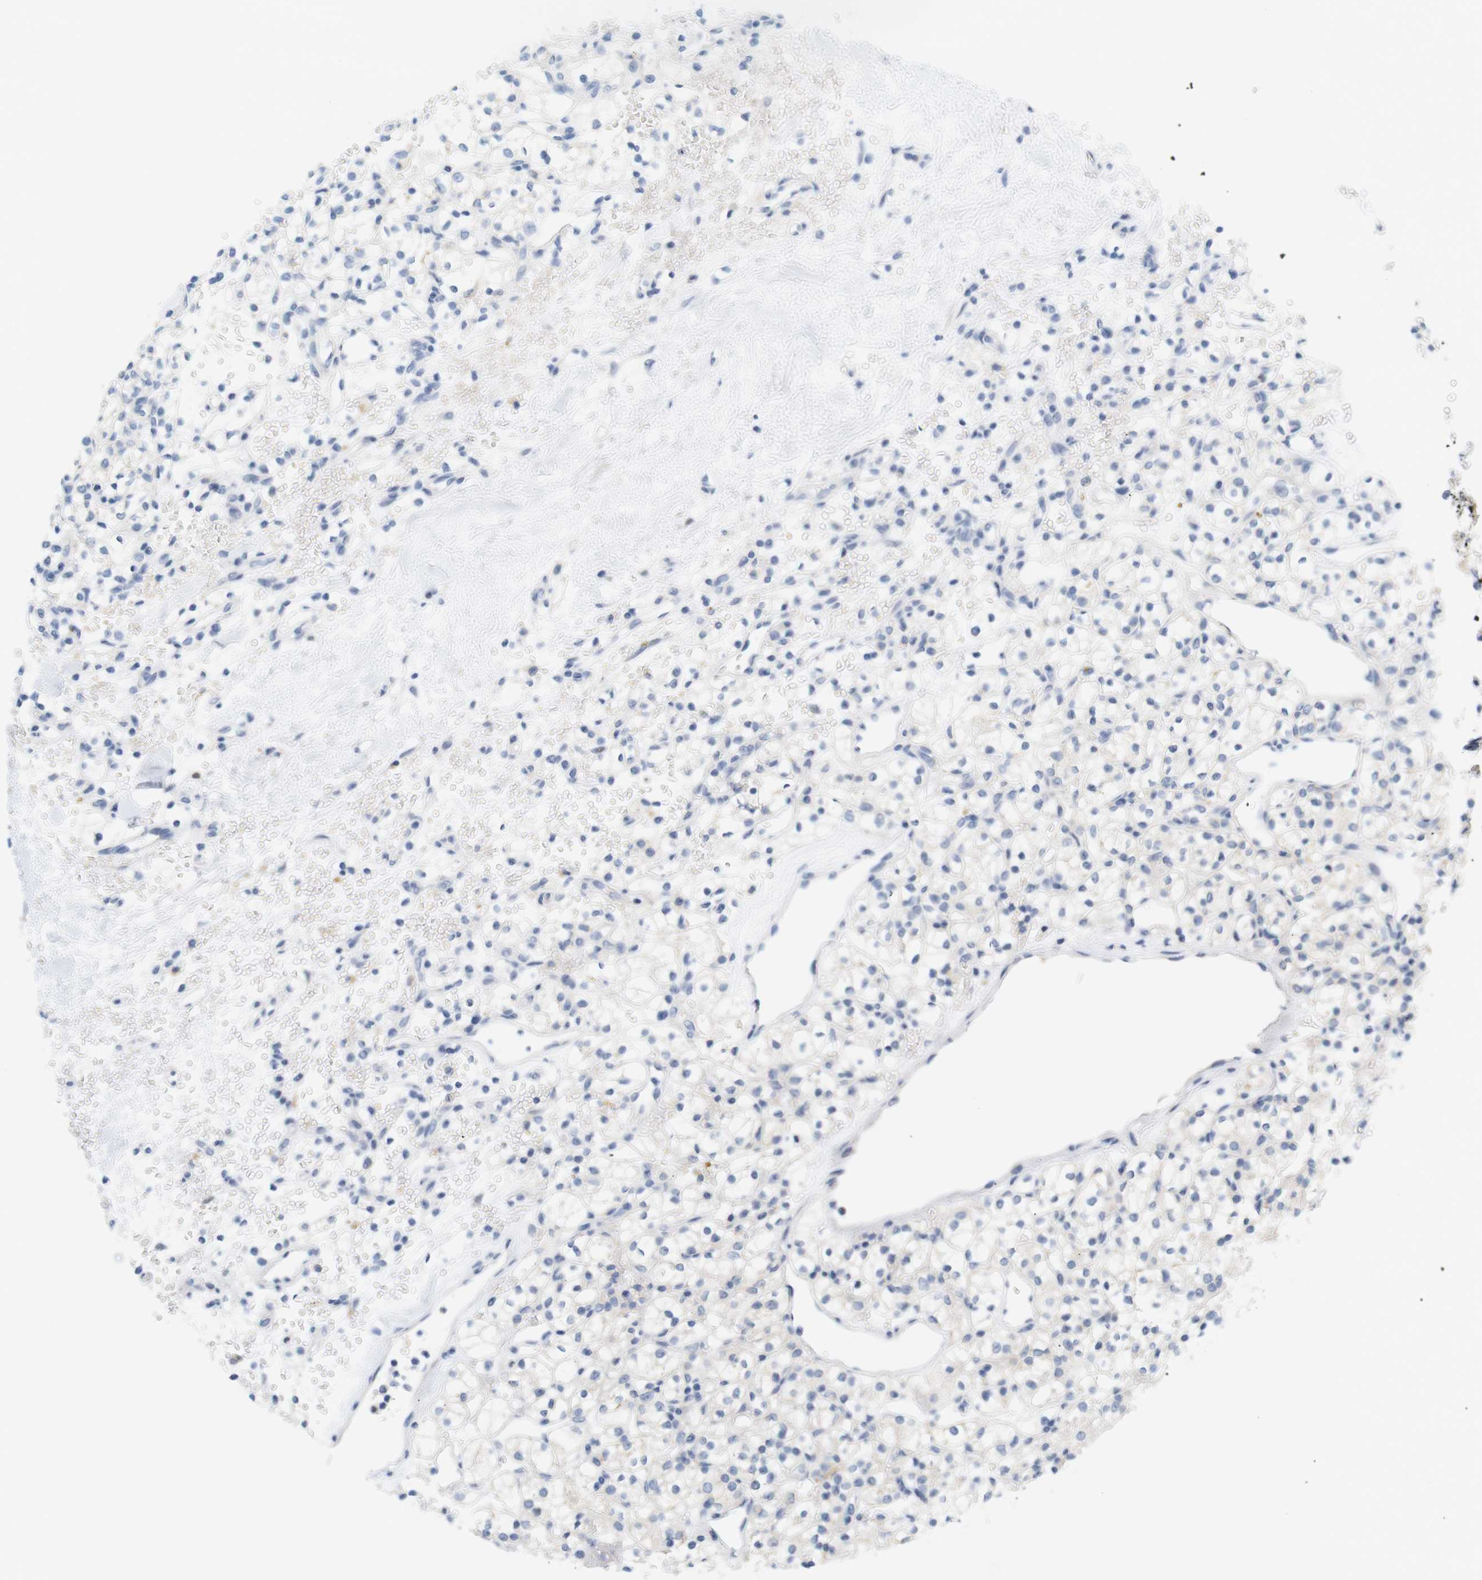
{"staining": {"intensity": "negative", "quantity": "none", "location": "none"}, "tissue": "renal cancer", "cell_type": "Tumor cells", "image_type": "cancer", "snomed": [{"axis": "morphology", "description": "Adenocarcinoma, NOS"}, {"axis": "topography", "description": "Kidney"}], "caption": "The micrograph reveals no staining of tumor cells in renal cancer (adenocarcinoma). The staining was performed using DAB to visualize the protein expression in brown, while the nuclei were stained in blue with hematoxylin (Magnification: 20x).", "gene": "LRRK2", "patient": {"sex": "female", "age": 60}}